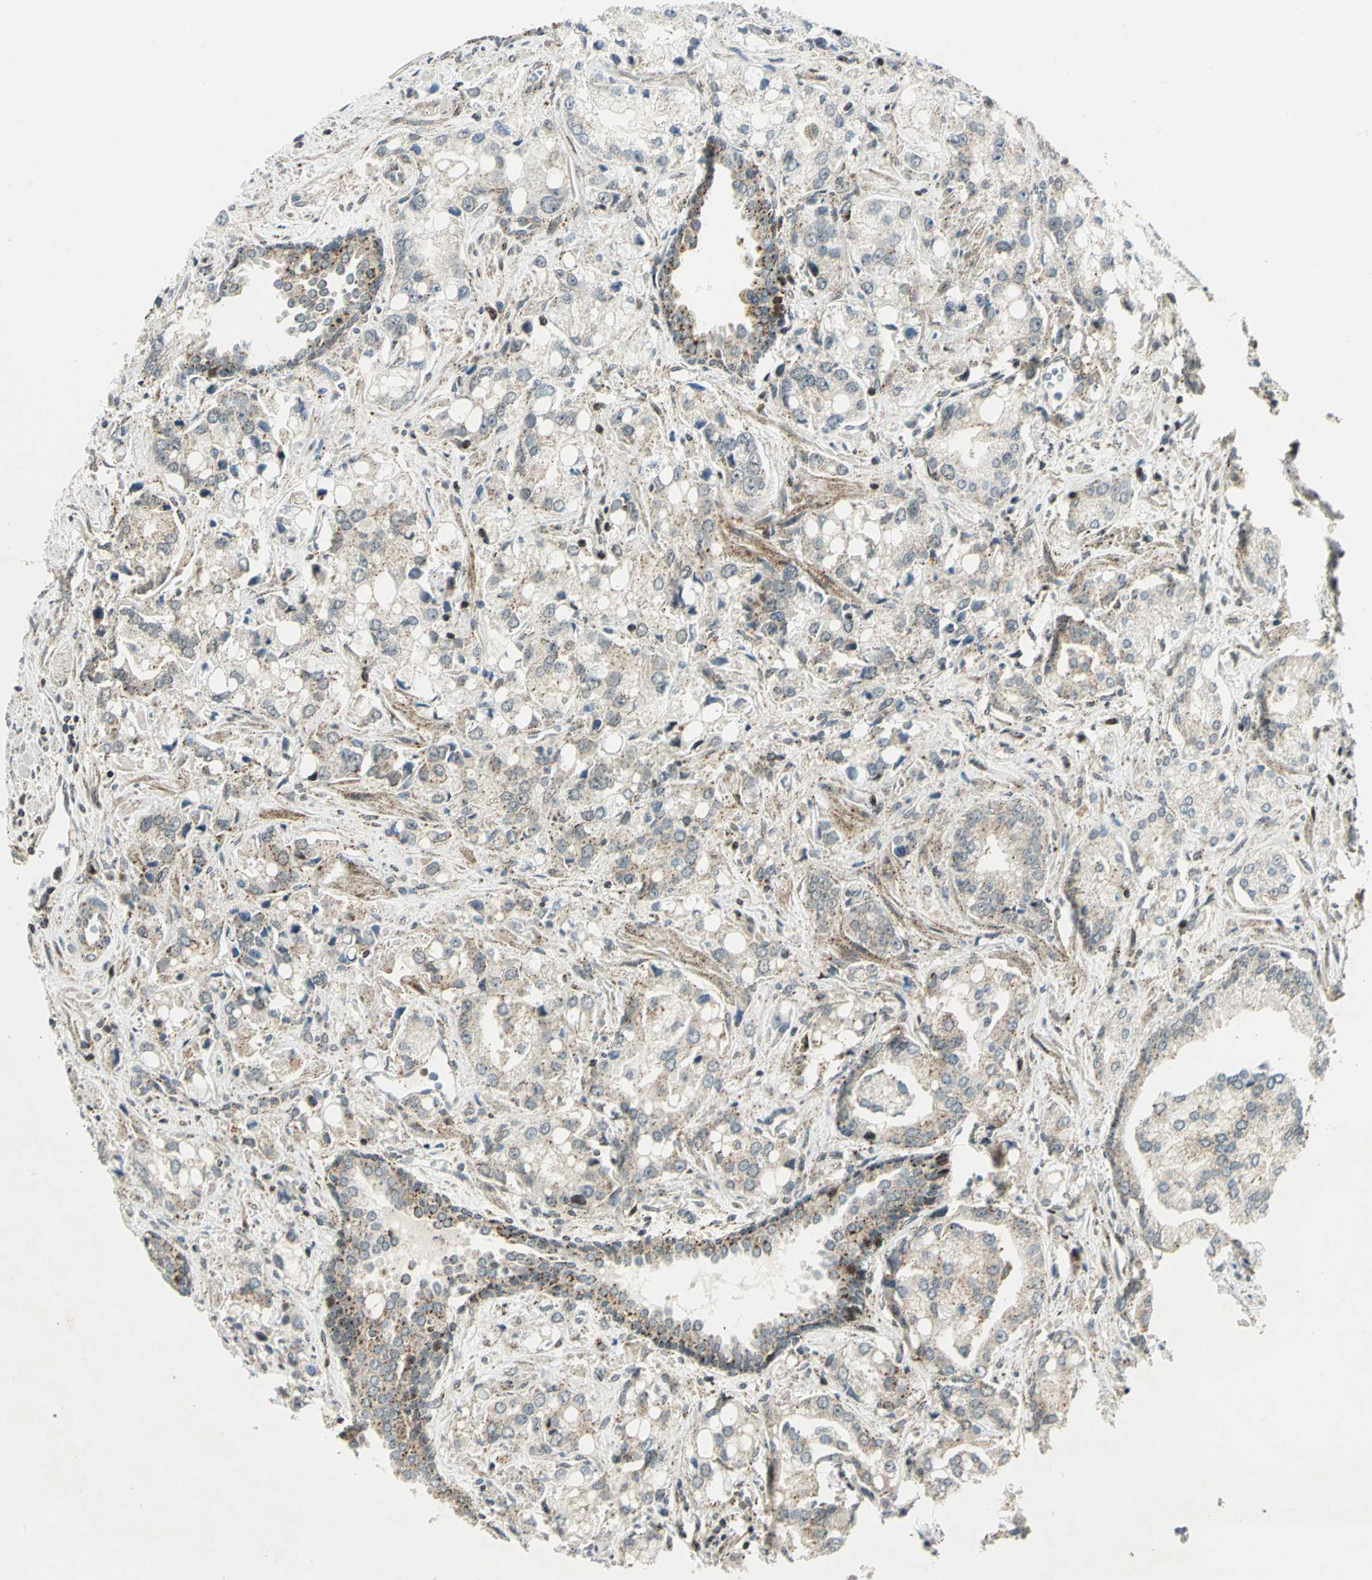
{"staining": {"intensity": "weak", "quantity": ">75%", "location": "cytoplasmic/membranous"}, "tissue": "prostate cancer", "cell_type": "Tumor cells", "image_type": "cancer", "snomed": [{"axis": "morphology", "description": "Adenocarcinoma, High grade"}, {"axis": "topography", "description": "Prostate"}], "caption": "Brown immunohistochemical staining in human prostate cancer displays weak cytoplasmic/membranous expression in approximately >75% of tumor cells. (IHC, brightfield microscopy, high magnification).", "gene": "ATP6V1A", "patient": {"sex": "male", "age": 67}}